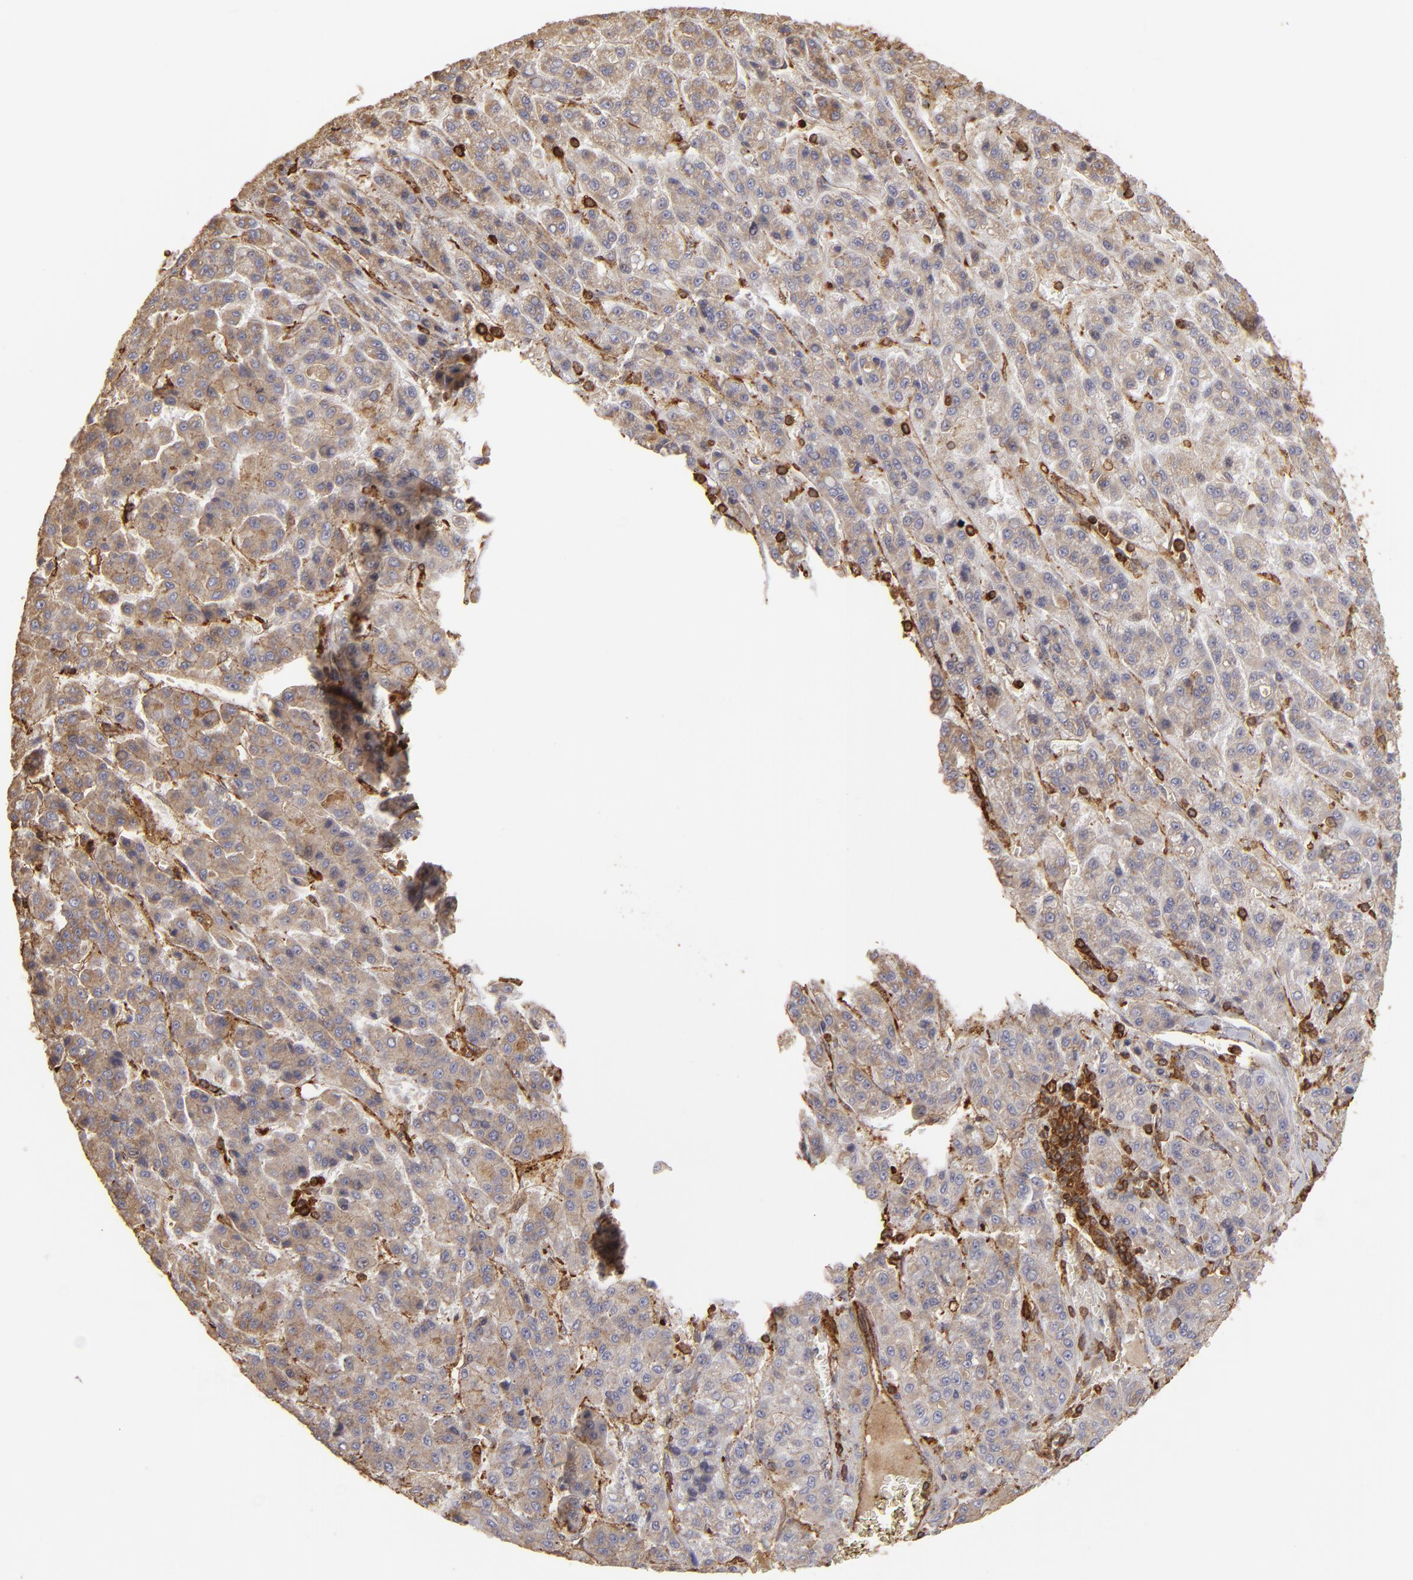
{"staining": {"intensity": "moderate", "quantity": ">75%", "location": "cytoplasmic/membranous"}, "tissue": "liver cancer", "cell_type": "Tumor cells", "image_type": "cancer", "snomed": [{"axis": "morphology", "description": "Carcinoma, Hepatocellular, NOS"}, {"axis": "topography", "description": "Liver"}], "caption": "Brown immunohistochemical staining in liver cancer shows moderate cytoplasmic/membranous expression in approximately >75% of tumor cells.", "gene": "ACTB", "patient": {"sex": "male", "age": 70}}